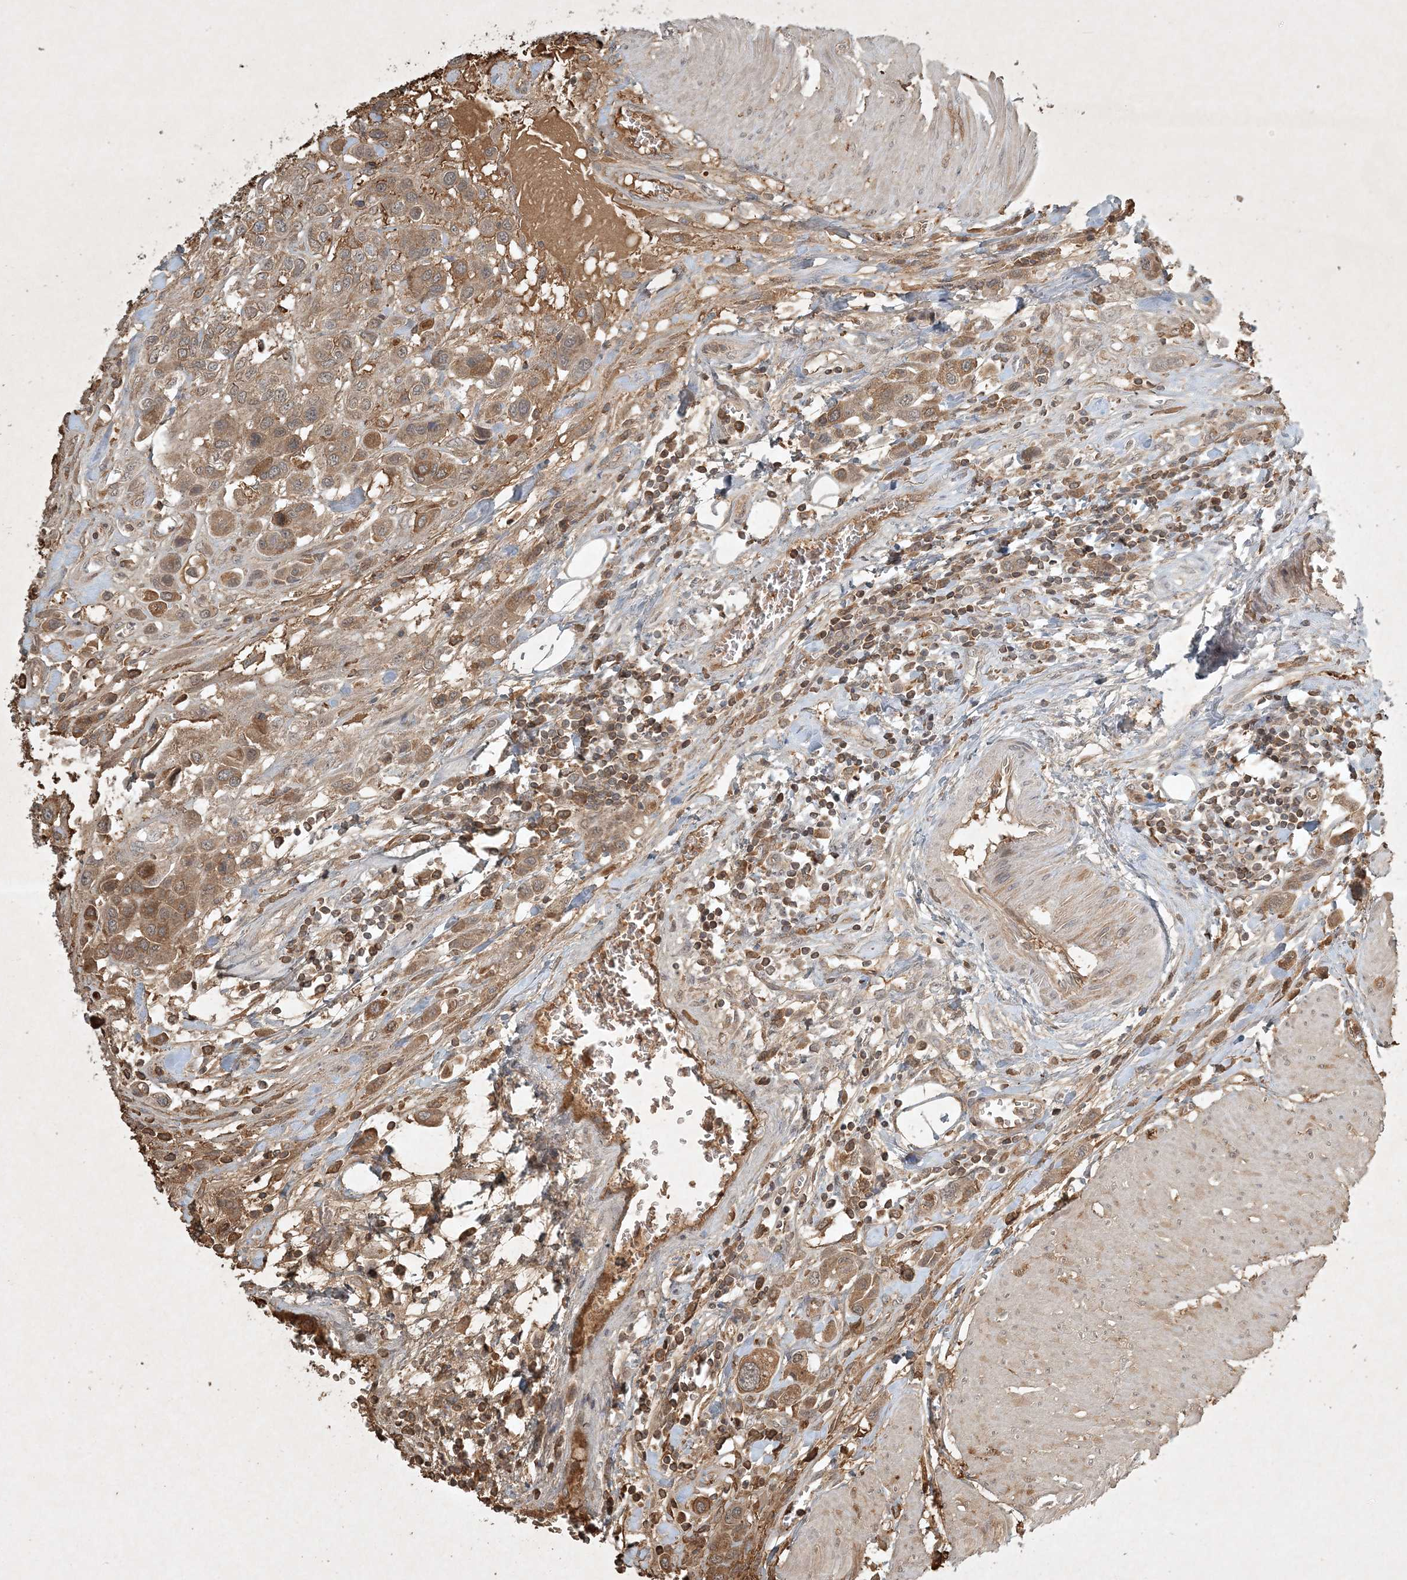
{"staining": {"intensity": "moderate", "quantity": ">75%", "location": "cytoplasmic/membranous"}, "tissue": "urothelial cancer", "cell_type": "Tumor cells", "image_type": "cancer", "snomed": [{"axis": "morphology", "description": "Urothelial carcinoma, High grade"}, {"axis": "topography", "description": "Urinary bladder"}], "caption": "Immunohistochemistry (IHC) (DAB (3,3'-diaminobenzidine)) staining of human high-grade urothelial carcinoma exhibits moderate cytoplasmic/membranous protein positivity in approximately >75% of tumor cells.", "gene": "TNFAIP6", "patient": {"sex": "male", "age": 50}}